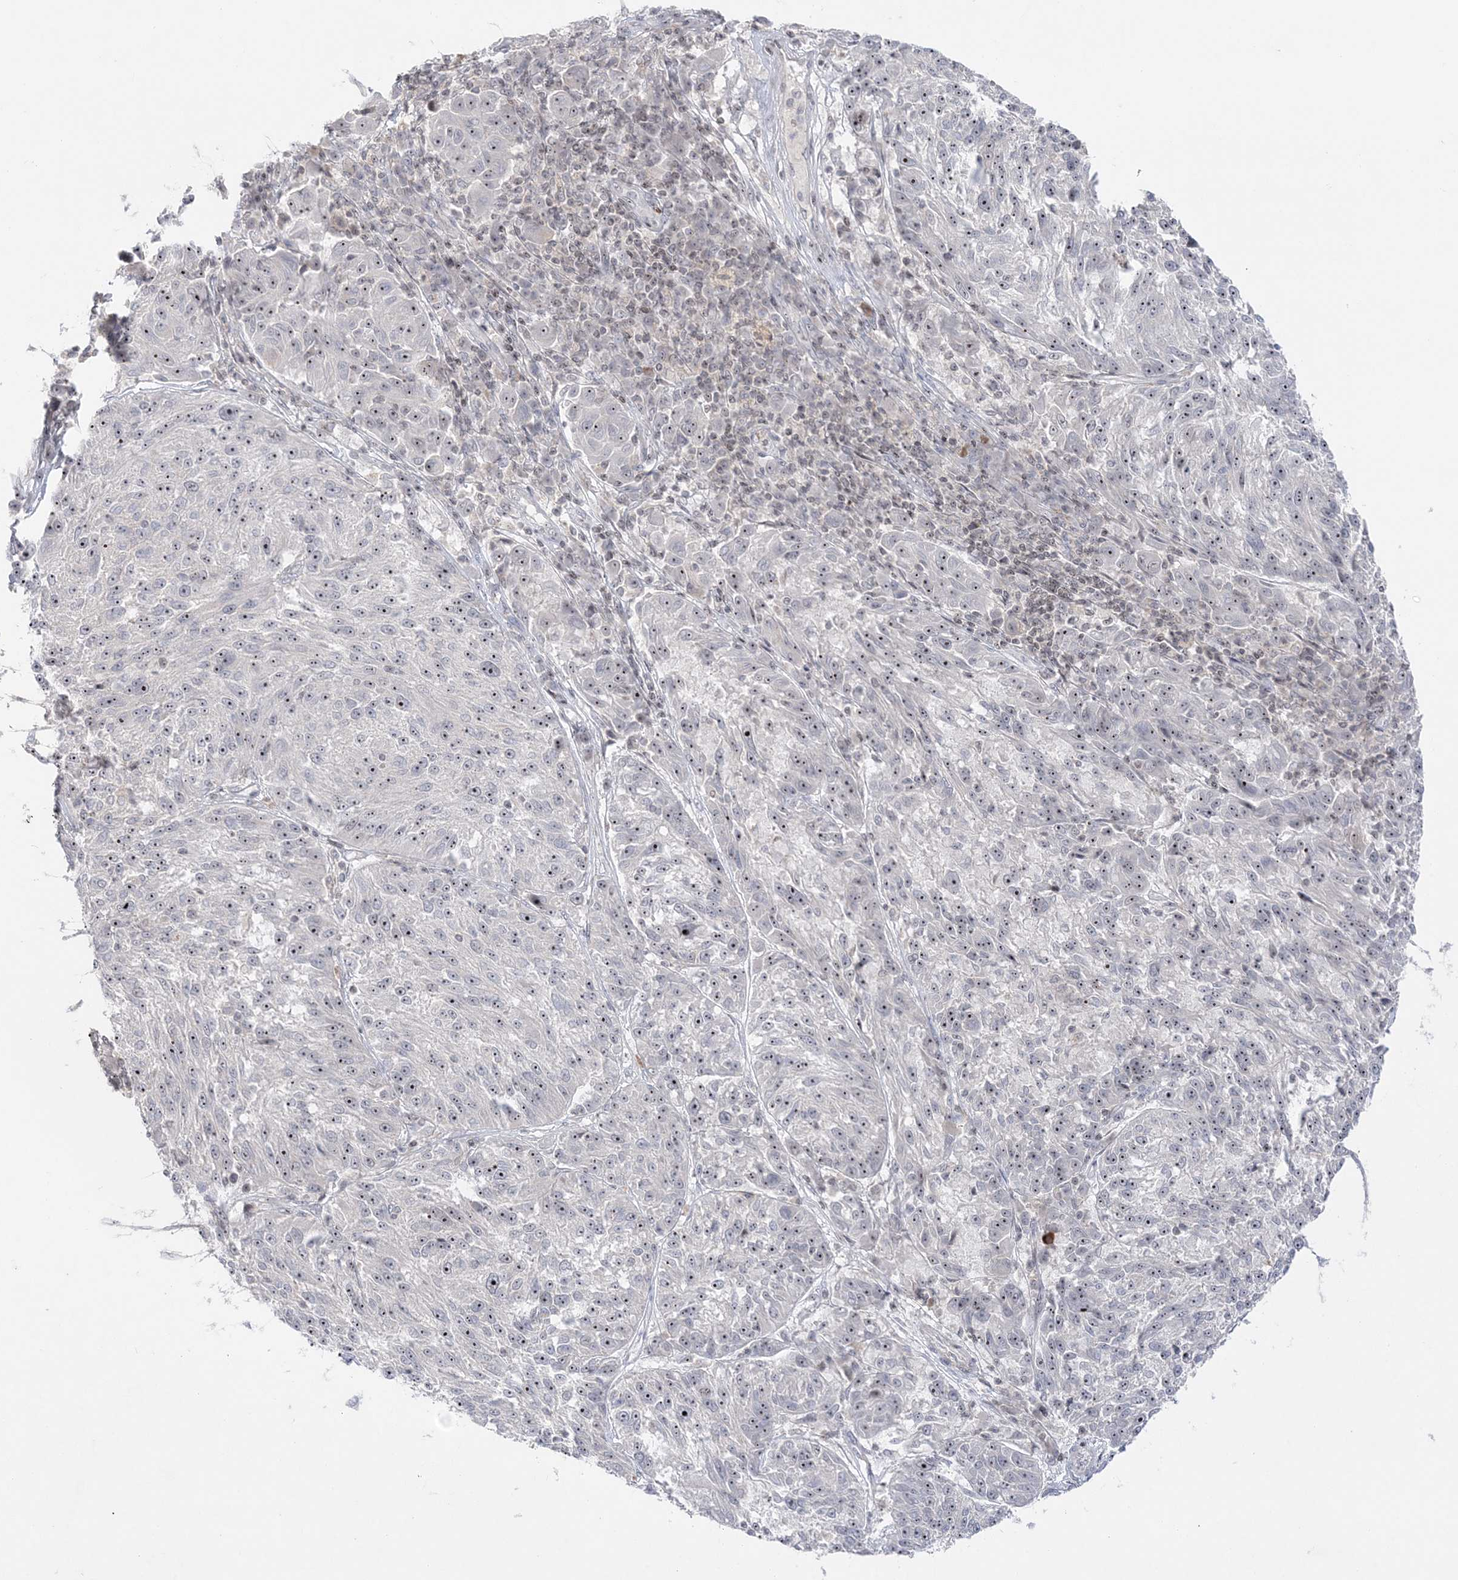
{"staining": {"intensity": "moderate", "quantity": ">75%", "location": "nuclear"}, "tissue": "melanoma", "cell_type": "Tumor cells", "image_type": "cancer", "snomed": [{"axis": "morphology", "description": "Malignant melanoma, NOS"}, {"axis": "topography", "description": "Skin"}], "caption": "There is medium levels of moderate nuclear staining in tumor cells of malignant melanoma, as demonstrated by immunohistochemical staining (brown color).", "gene": "SH3BP4", "patient": {"sex": "male", "age": 53}}